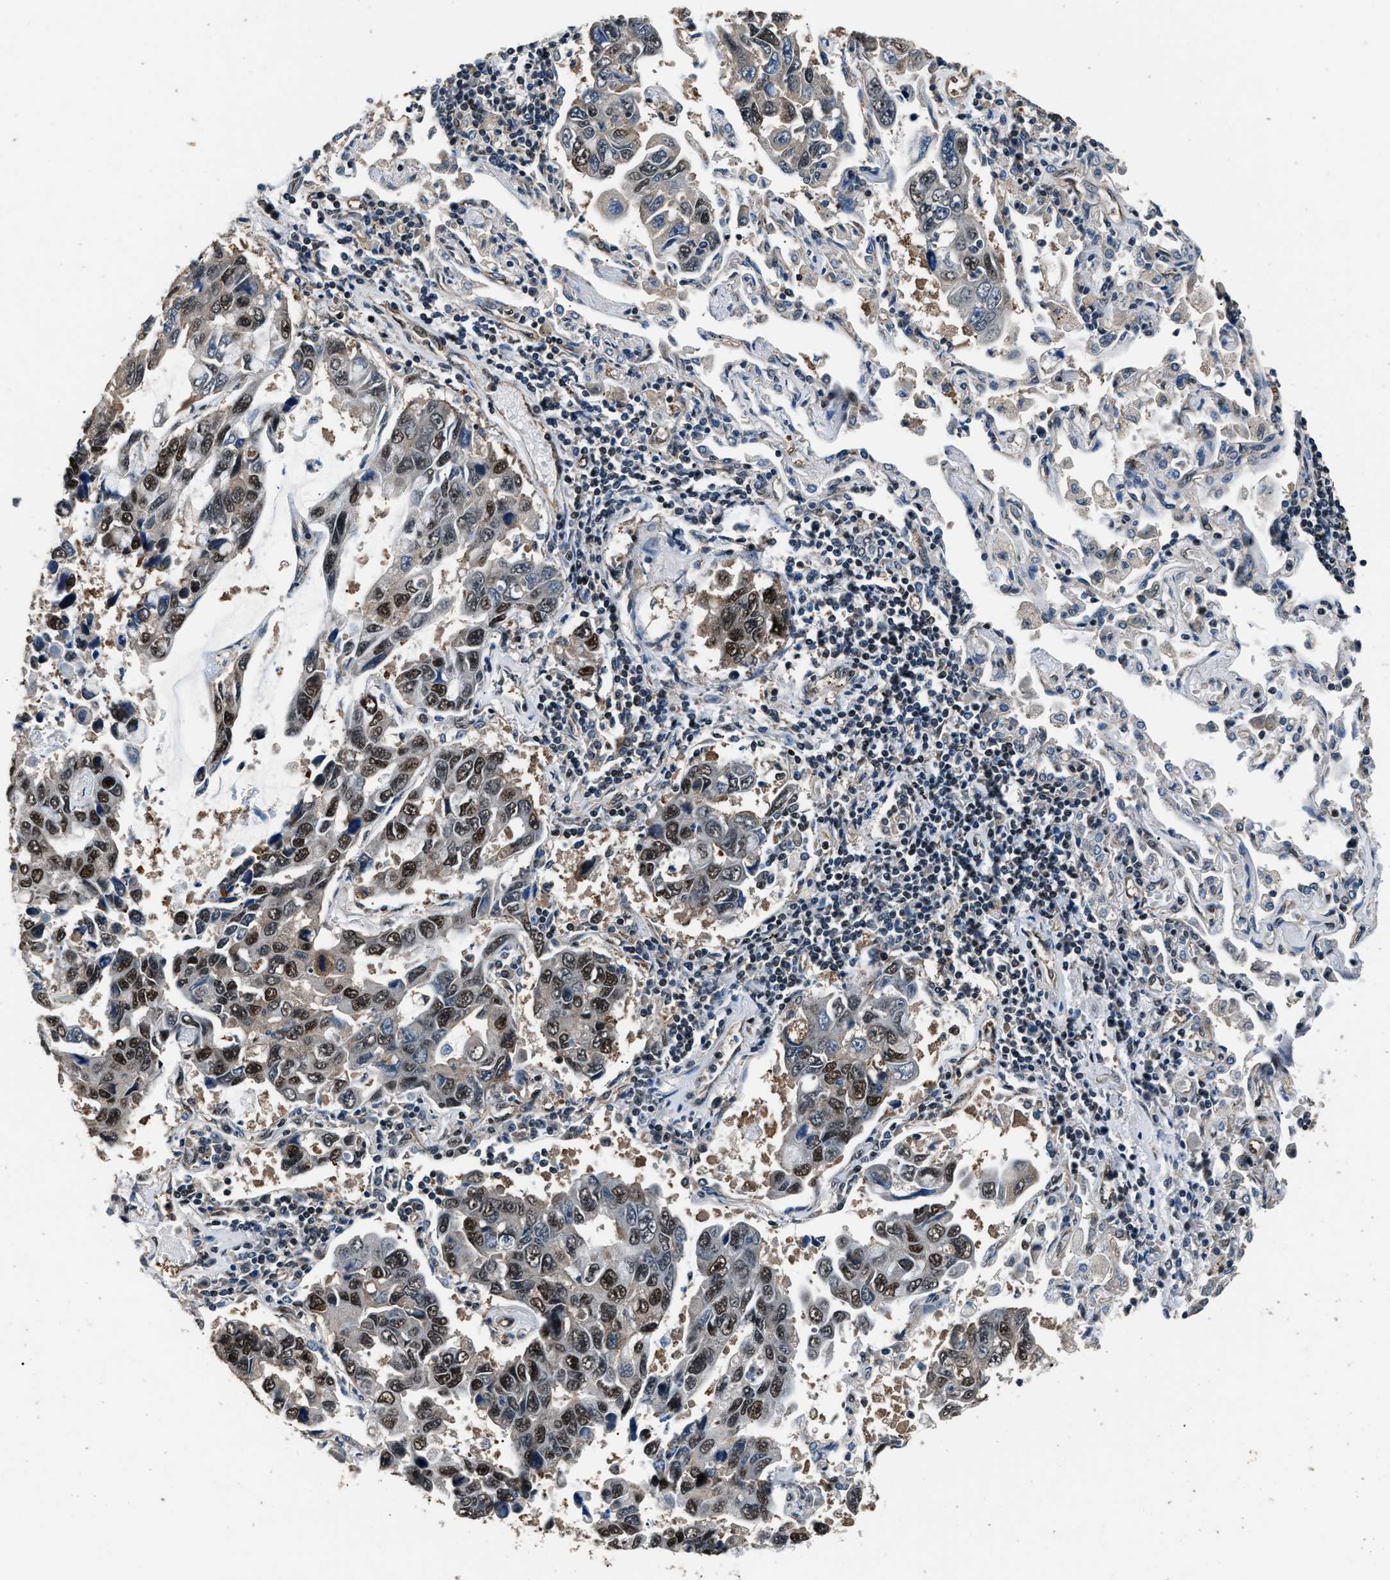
{"staining": {"intensity": "moderate", "quantity": ">75%", "location": "nuclear"}, "tissue": "lung cancer", "cell_type": "Tumor cells", "image_type": "cancer", "snomed": [{"axis": "morphology", "description": "Adenocarcinoma, NOS"}, {"axis": "topography", "description": "Lung"}], "caption": "About >75% of tumor cells in human lung cancer (adenocarcinoma) exhibit moderate nuclear protein positivity as visualized by brown immunohistochemical staining.", "gene": "DFFA", "patient": {"sex": "male", "age": 64}}